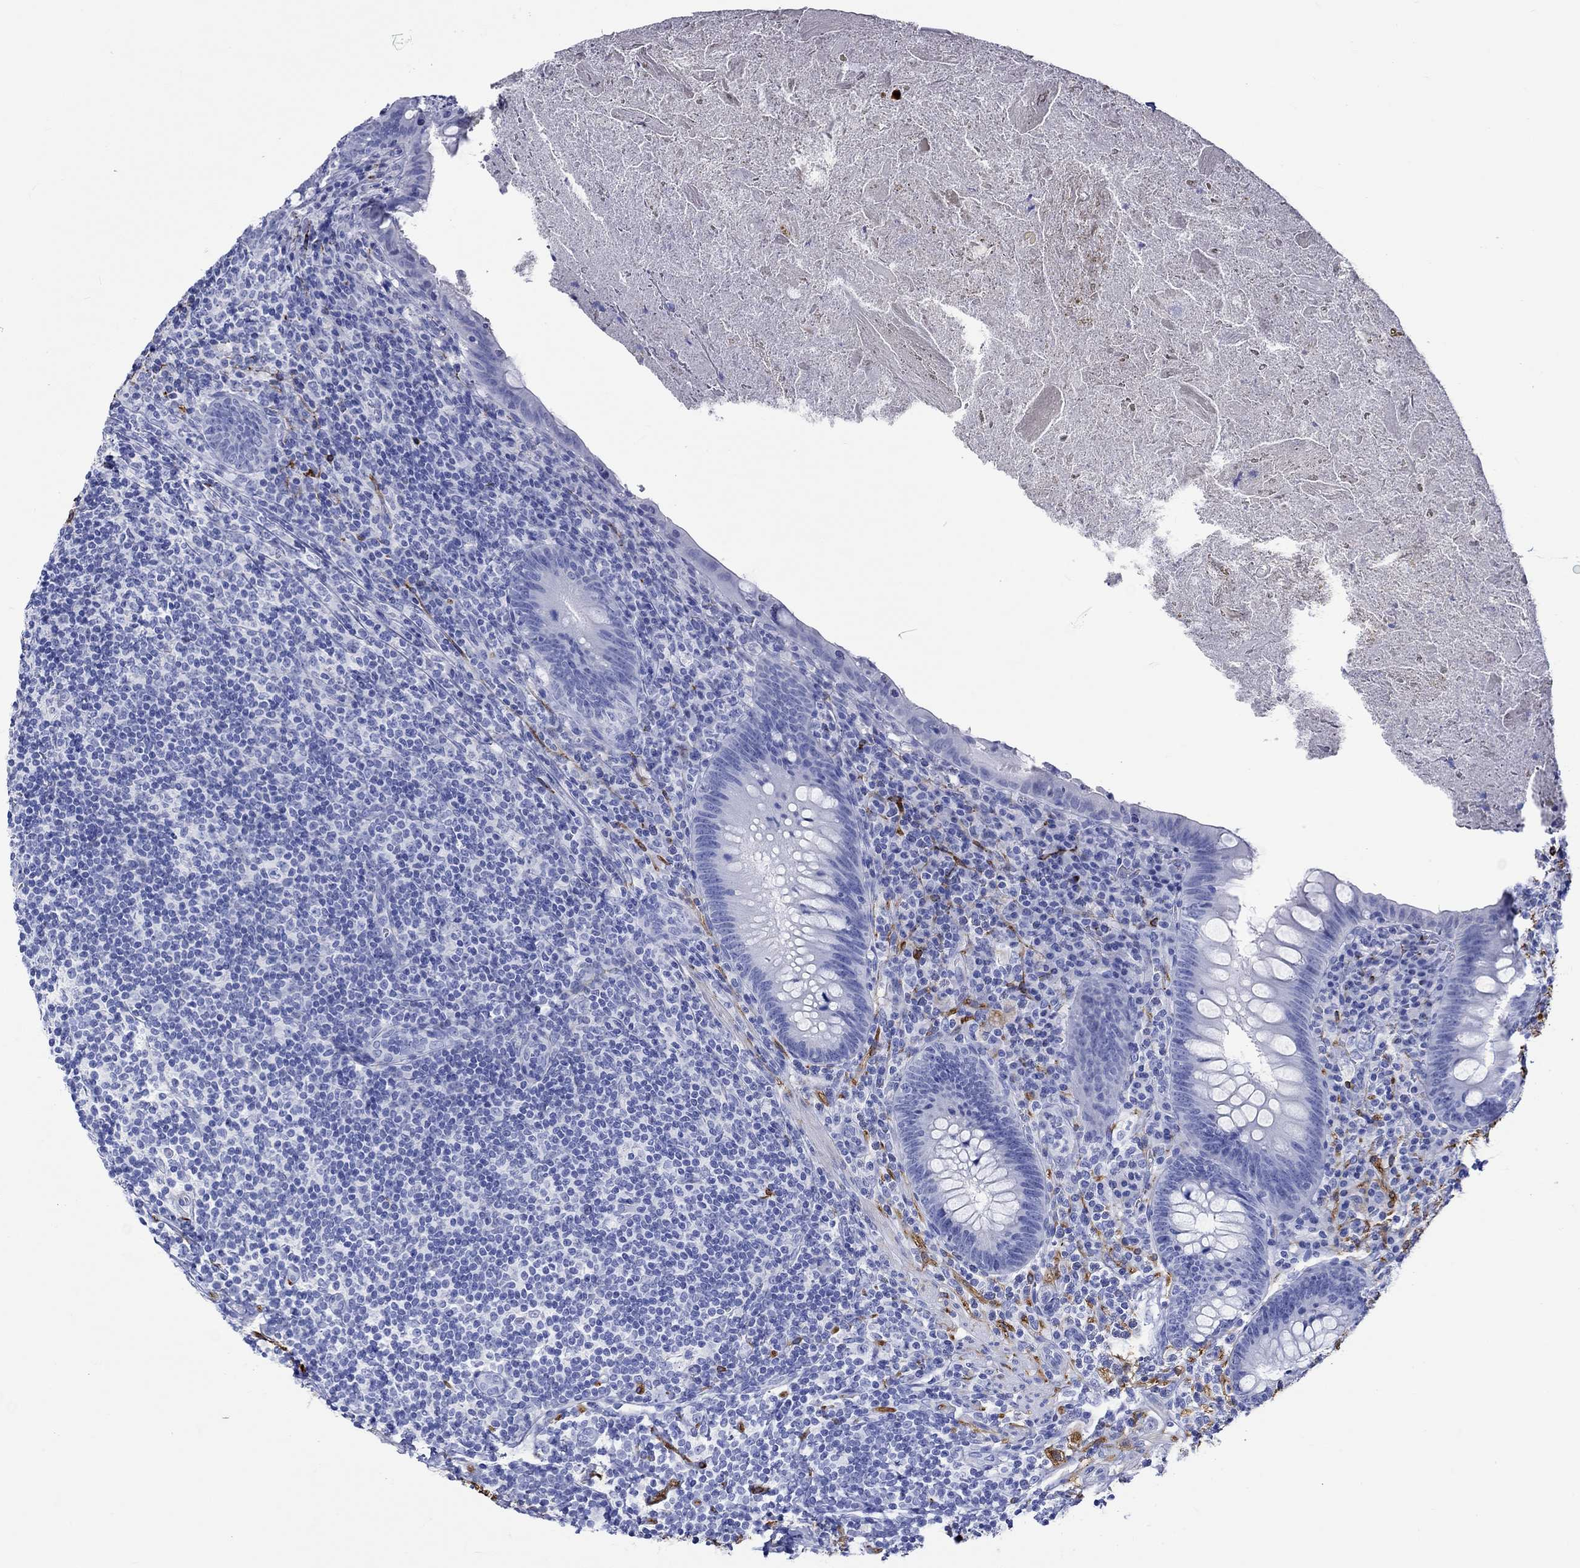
{"staining": {"intensity": "negative", "quantity": "none", "location": "none"}, "tissue": "appendix", "cell_type": "Glandular cells", "image_type": "normal", "snomed": [{"axis": "morphology", "description": "Normal tissue, NOS"}, {"axis": "topography", "description": "Appendix"}], "caption": "This is an immunohistochemistry histopathology image of normal human appendix. There is no positivity in glandular cells.", "gene": "CRYAB", "patient": {"sex": "male", "age": 47}}